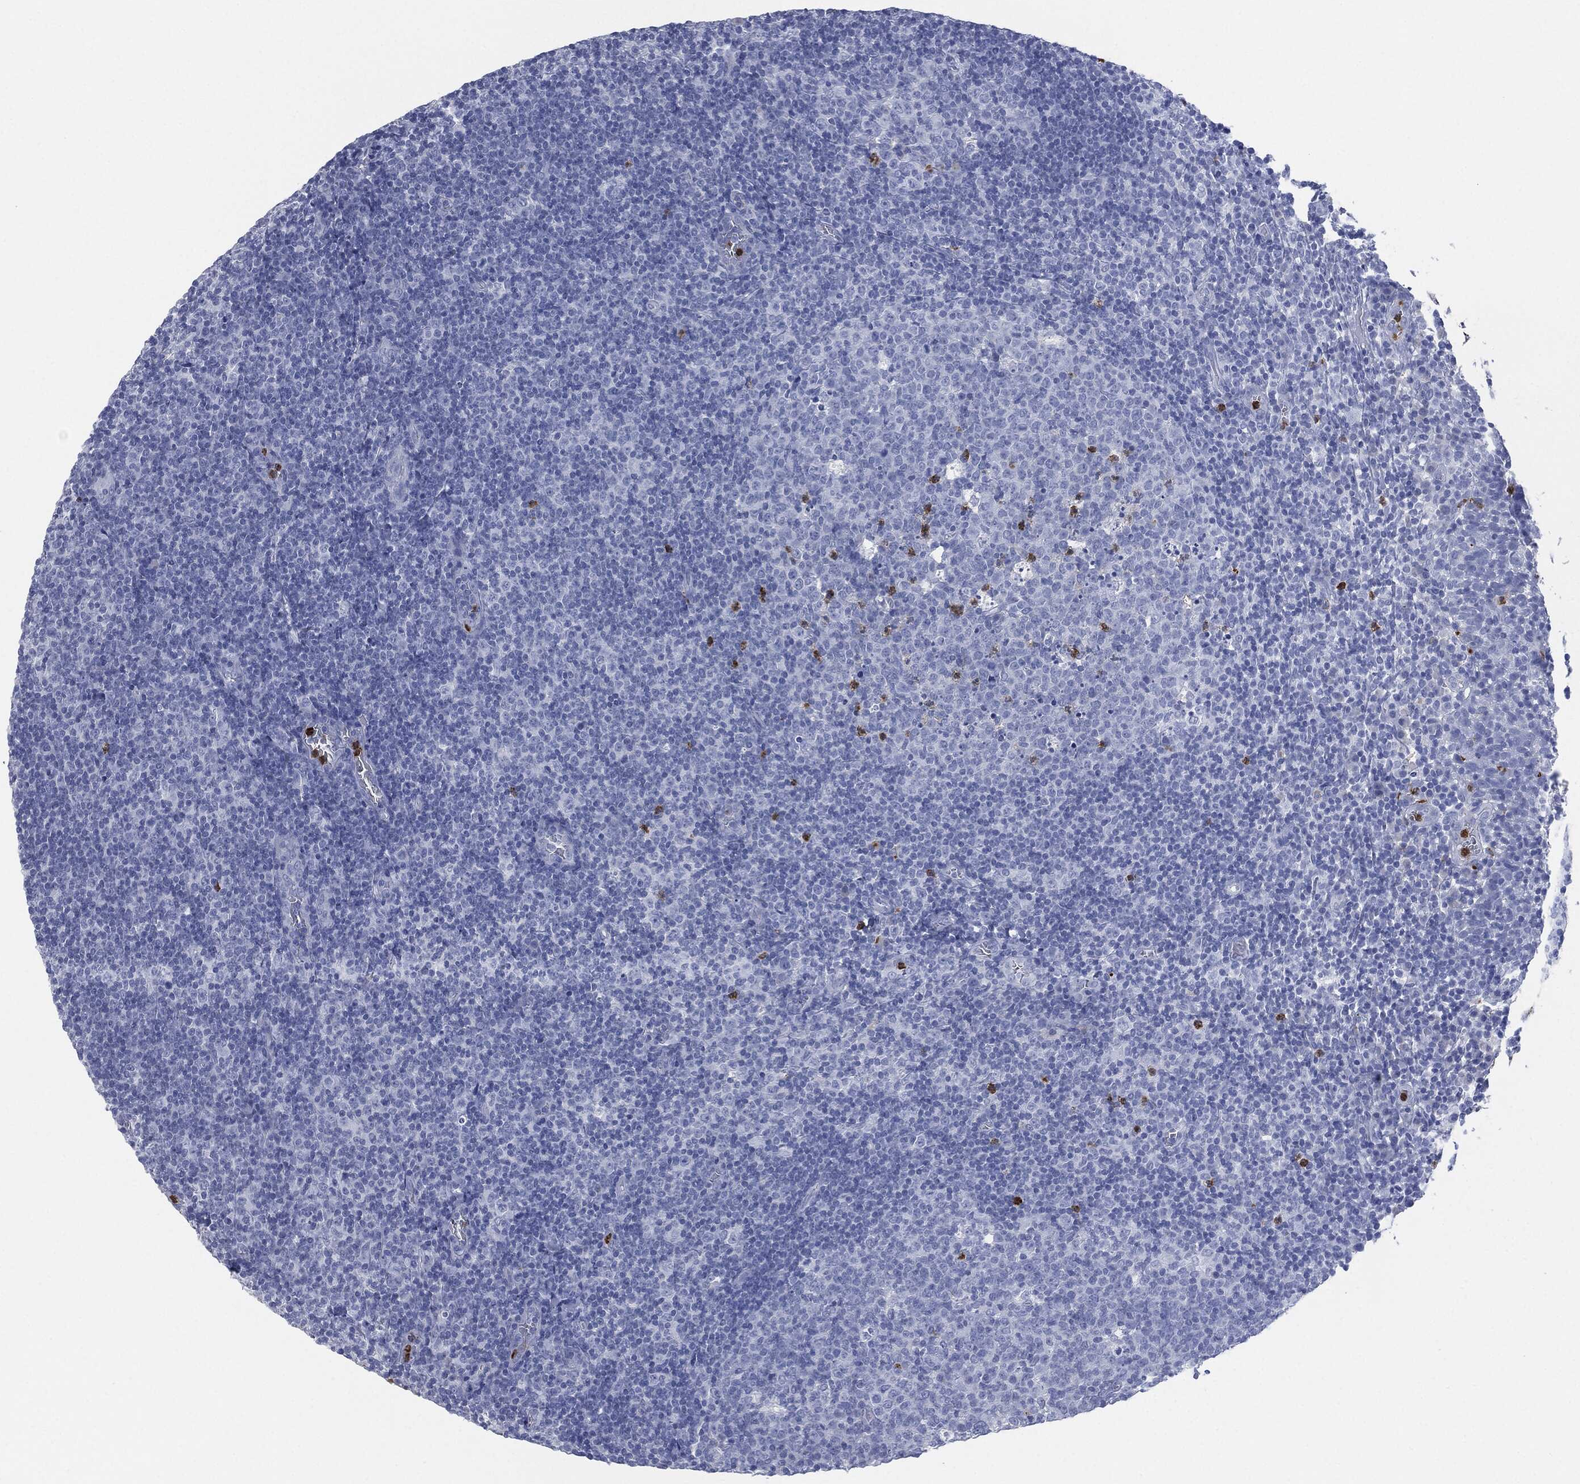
{"staining": {"intensity": "strong", "quantity": "<25%", "location": "cytoplasmic/membranous"}, "tissue": "tonsil", "cell_type": "Germinal center cells", "image_type": "normal", "snomed": [{"axis": "morphology", "description": "Normal tissue, NOS"}, {"axis": "topography", "description": "Tonsil"}], "caption": "Strong cytoplasmic/membranous staining for a protein is appreciated in about <25% of germinal center cells of unremarkable tonsil using immunohistochemistry (IHC).", "gene": "CEACAM8", "patient": {"sex": "female", "age": 5}}